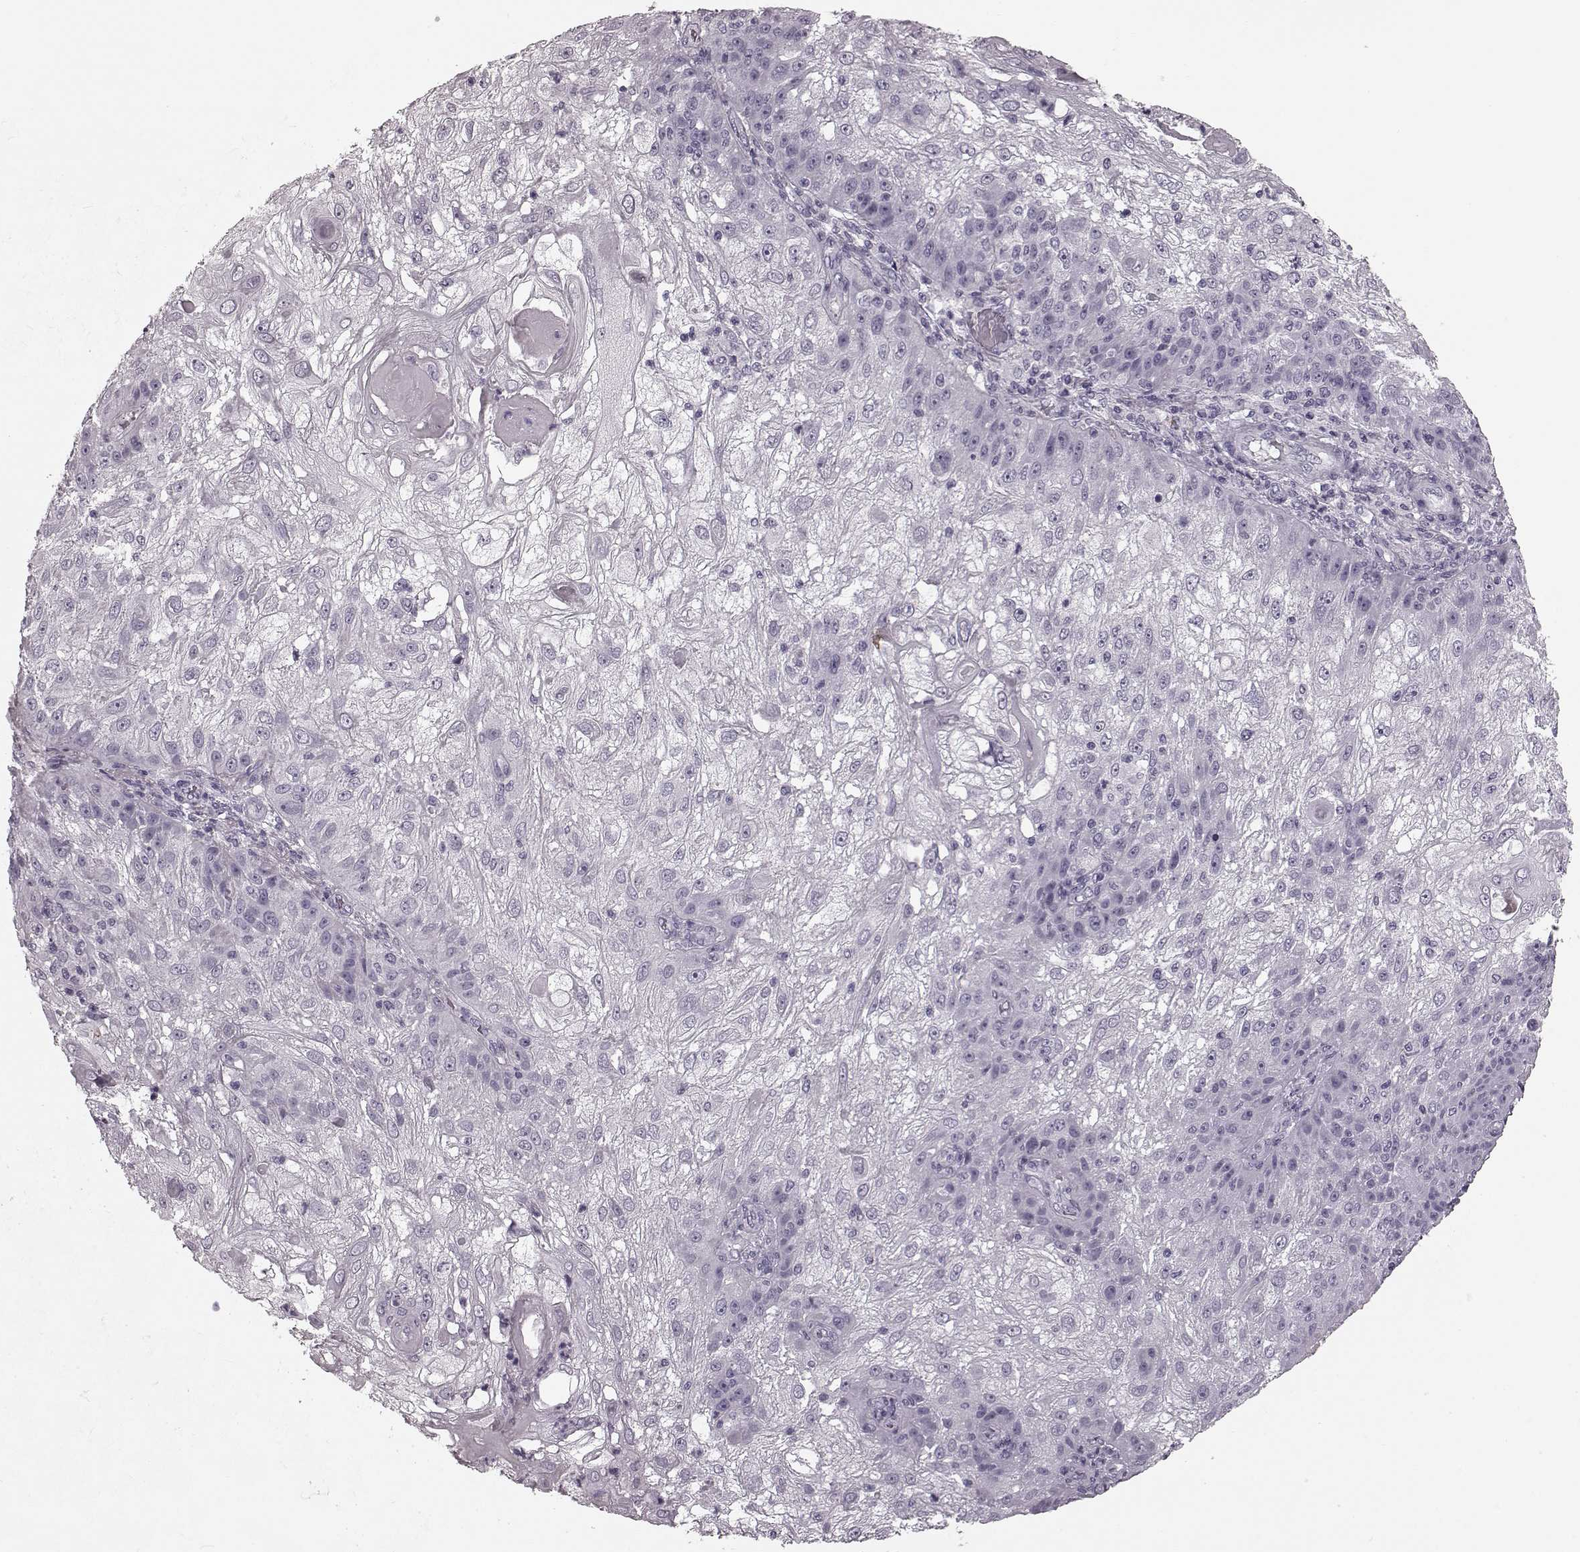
{"staining": {"intensity": "negative", "quantity": "none", "location": "none"}, "tissue": "skin cancer", "cell_type": "Tumor cells", "image_type": "cancer", "snomed": [{"axis": "morphology", "description": "Normal tissue, NOS"}, {"axis": "morphology", "description": "Squamous cell carcinoma, NOS"}, {"axis": "topography", "description": "Skin"}], "caption": "This is an immunohistochemistry (IHC) image of human squamous cell carcinoma (skin). There is no positivity in tumor cells.", "gene": "CST7", "patient": {"sex": "female", "age": 83}}